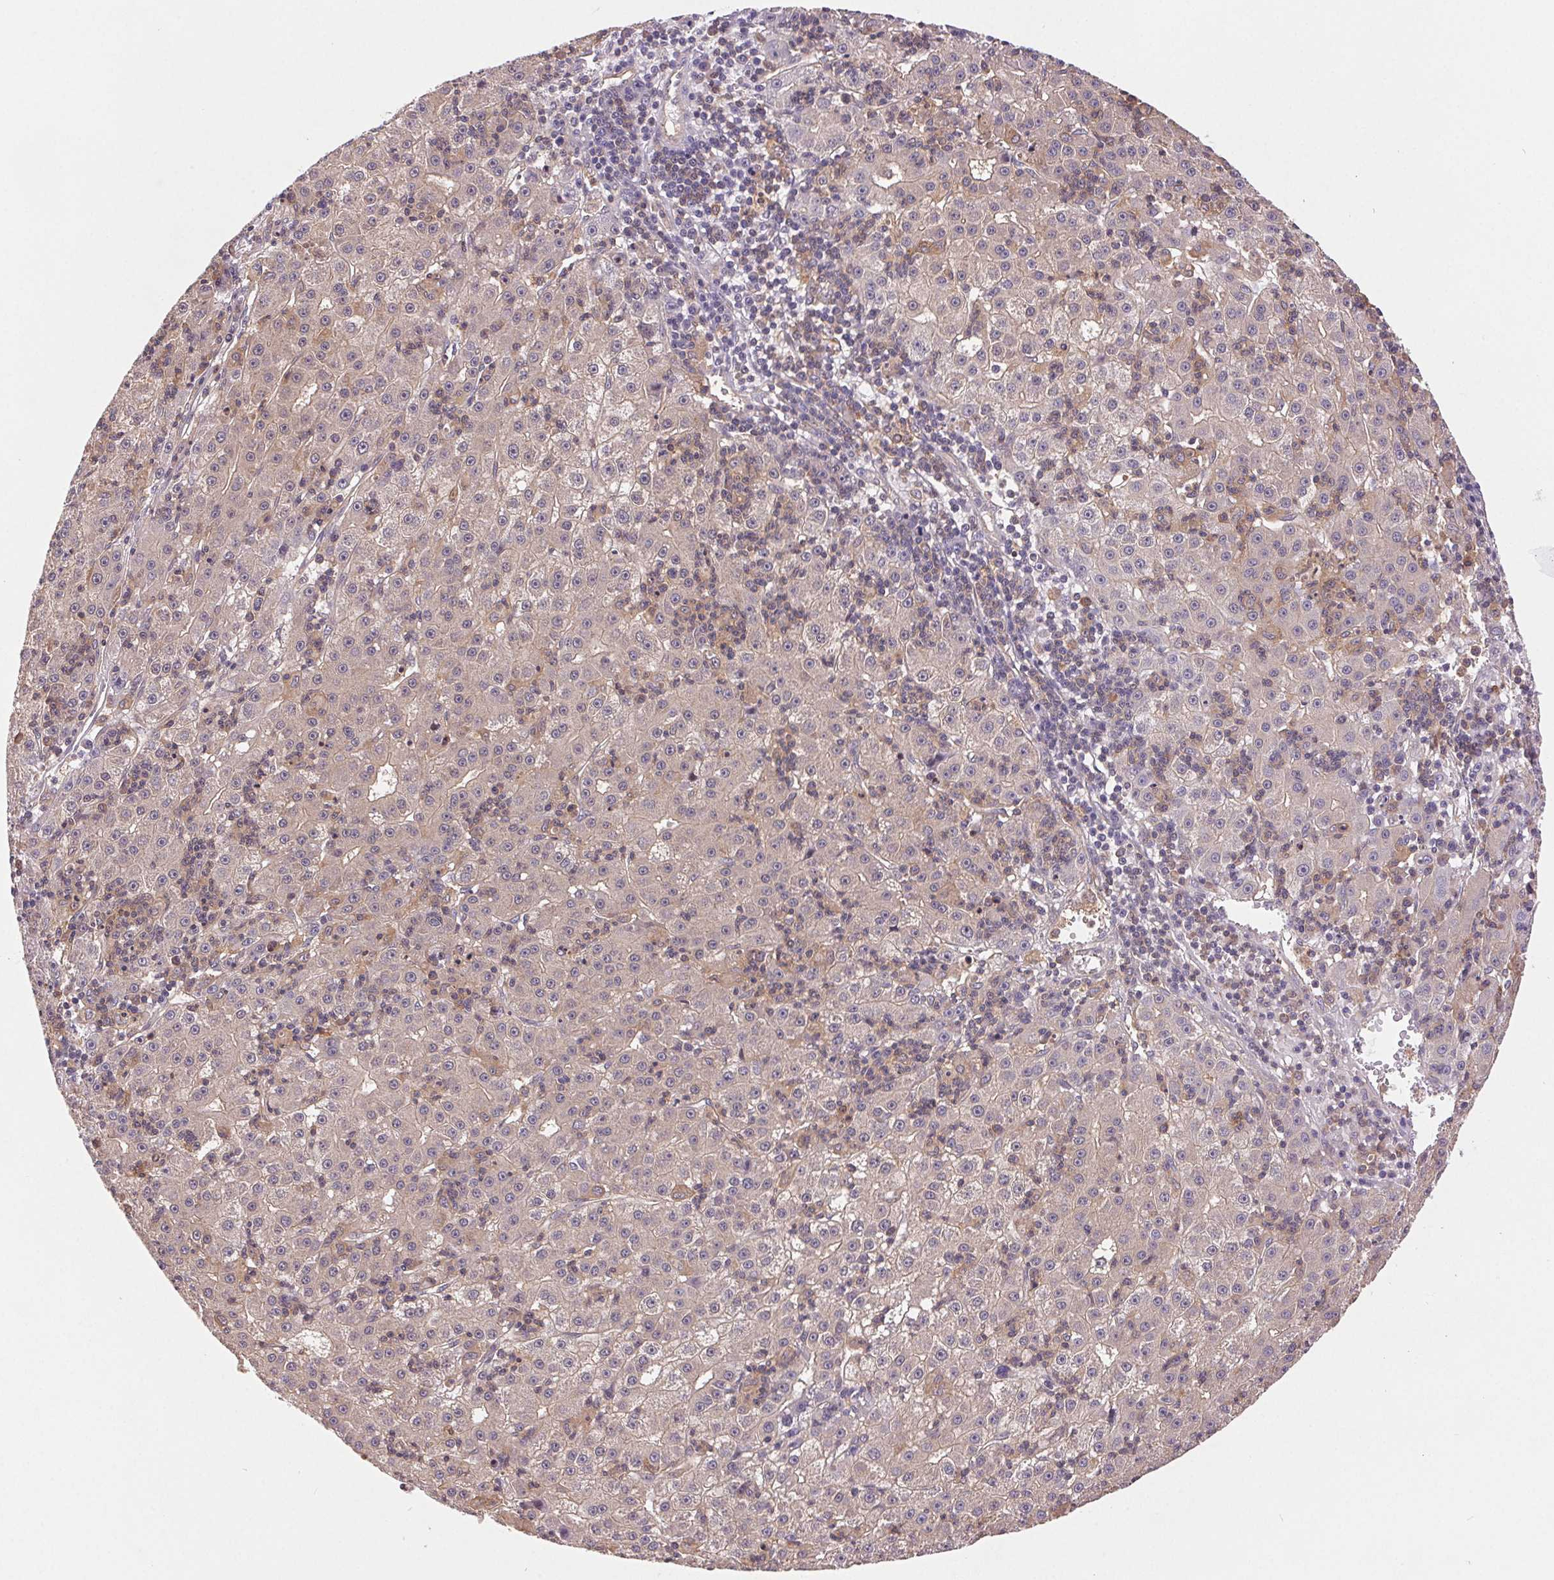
{"staining": {"intensity": "negative", "quantity": "none", "location": "none"}, "tissue": "liver cancer", "cell_type": "Tumor cells", "image_type": "cancer", "snomed": [{"axis": "morphology", "description": "Carcinoma, Hepatocellular, NOS"}, {"axis": "topography", "description": "Liver"}], "caption": "Immunohistochemical staining of hepatocellular carcinoma (liver) exhibits no significant staining in tumor cells.", "gene": "GDI2", "patient": {"sex": "male", "age": 76}}